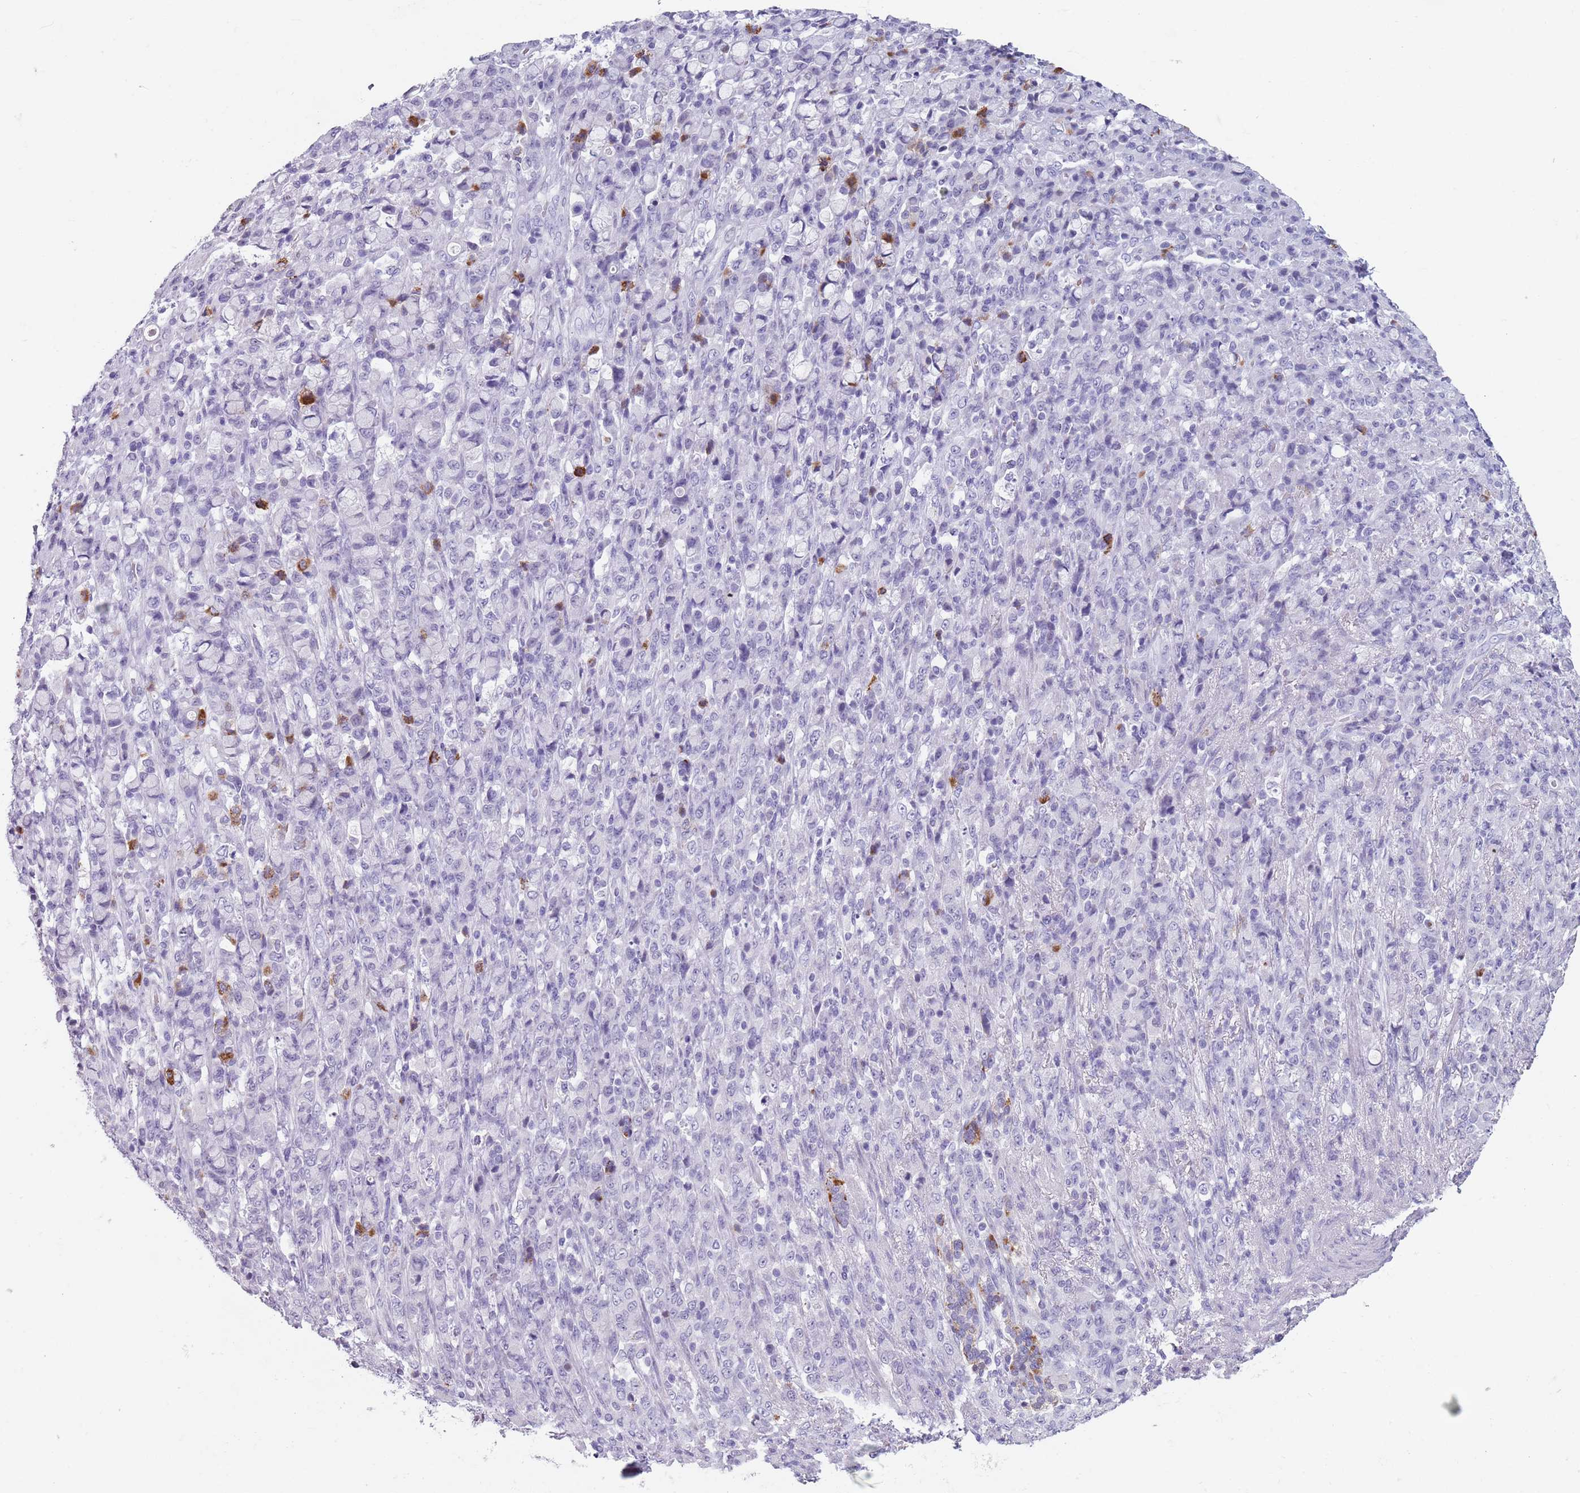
{"staining": {"intensity": "negative", "quantity": "none", "location": "none"}, "tissue": "stomach cancer", "cell_type": "Tumor cells", "image_type": "cancer", "snomed": [{"axis": "morphology", "description": "Normal tissue, NOS"}, {"axis": "morphology", "description": "Adenocarcinoma, NOS"}, {"axis": "topography", "description": "Stomach"}], "caption": "IHC micrograph of adenocarcinoma (stomach) stained for a protein (brown), which demonstrates no expression in tumor cells.", "gene": "SPESP1", "patient": {"sex": "female", "age": 79}}